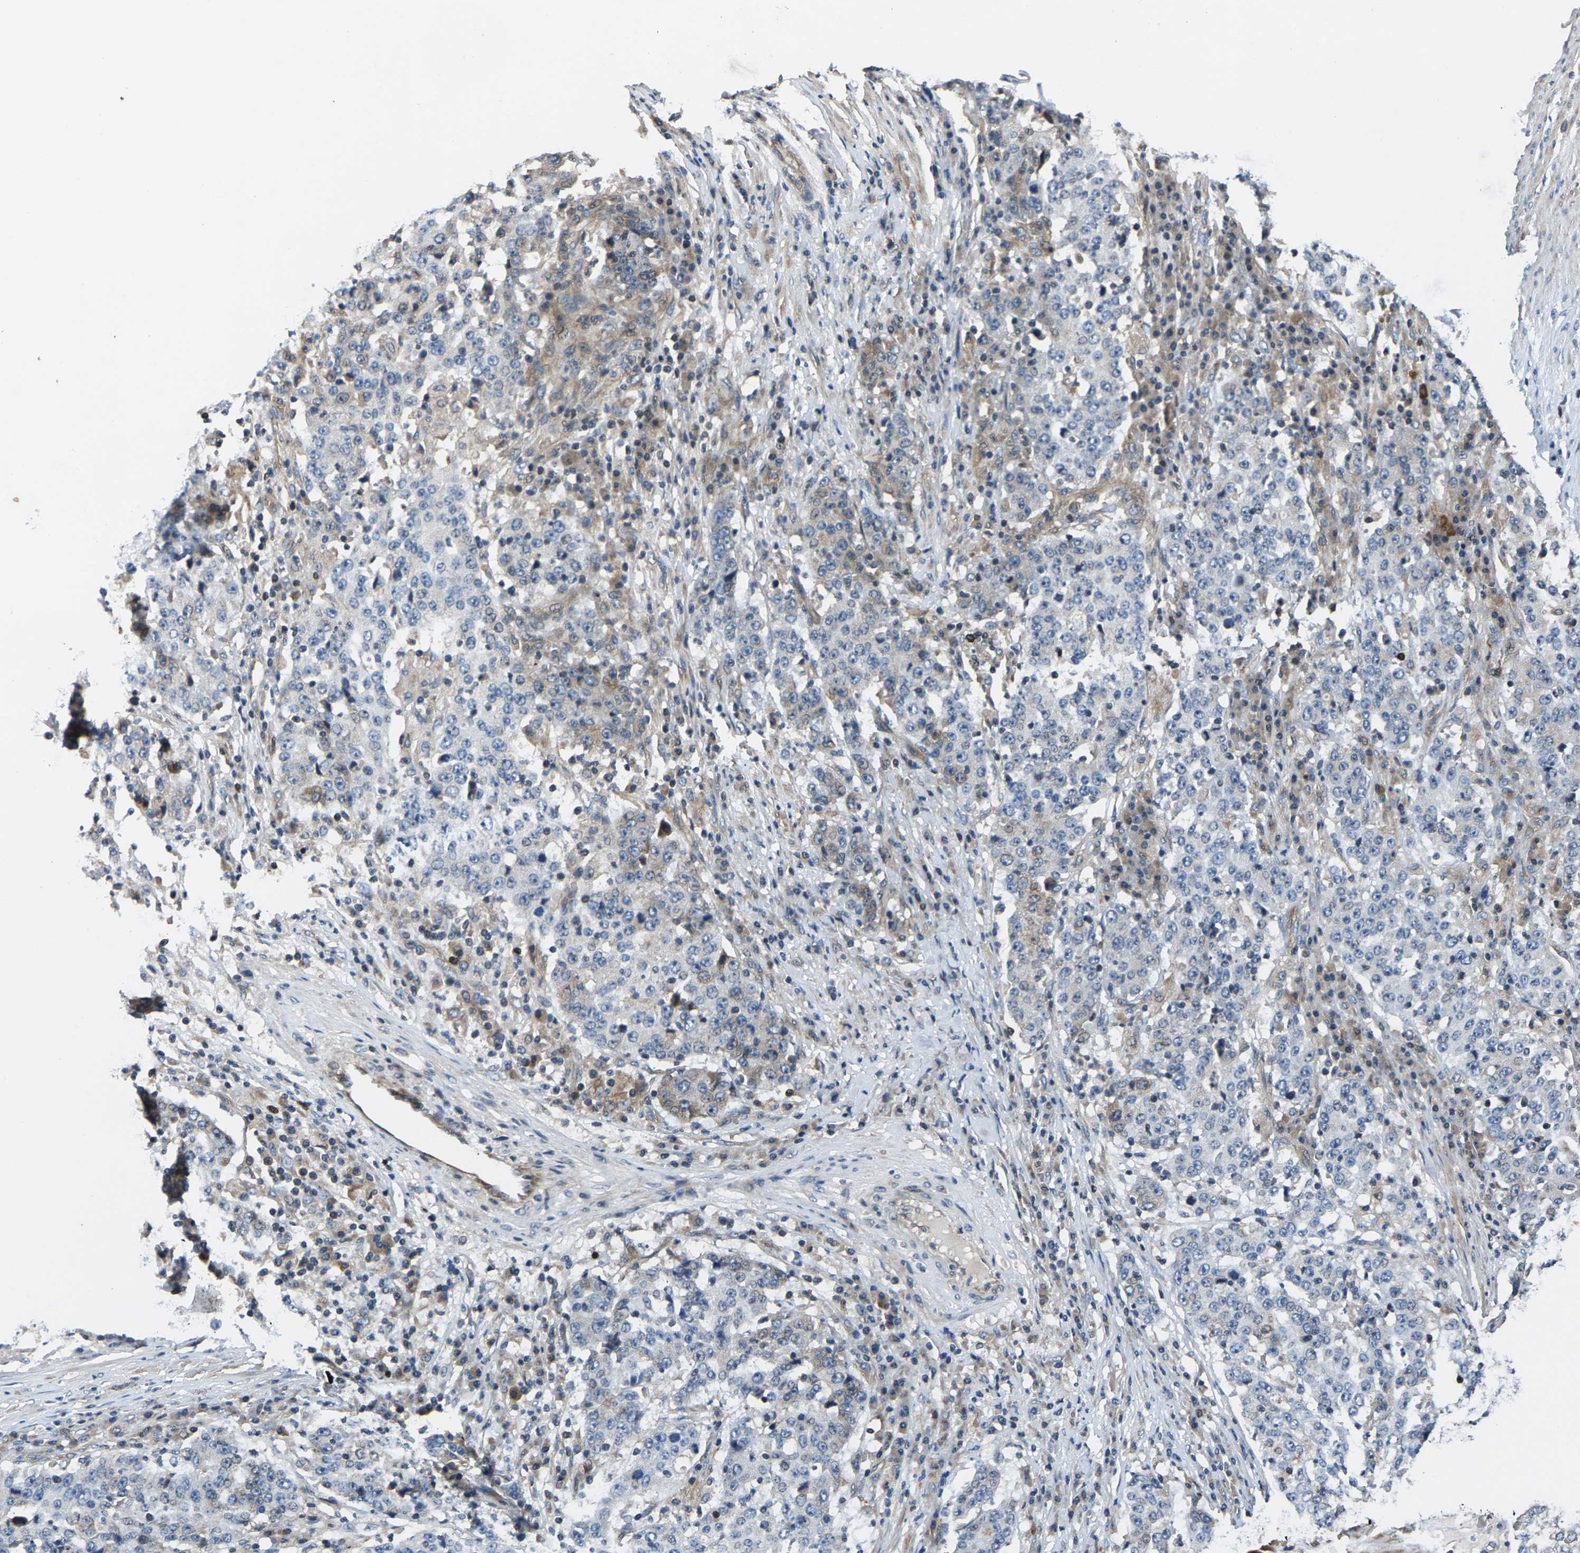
{"staining": {"intensity": "negative", "quantity": "none", "location": "none"}, "tissue": "stomach cancer", "cell_type": "Tumor cells", "image_type": "cancer", "snomed": [{"axis": "morphology", "description": "Adenocarcinoma, NOS"}, {"axis": "topography", "description": "Stomach"}], "caption": "A high-resolution histopathology image shows immunohistochemistry (IHC) staining of stomach adenocarcinoma, which shows no significant expression in tumor cells. The staining is performed using DAB brown chromogen with nuclei counter-stained in using hematoxylin.", "gene": "AGBL3", "patient": {"sex": "male", "age": 59}}